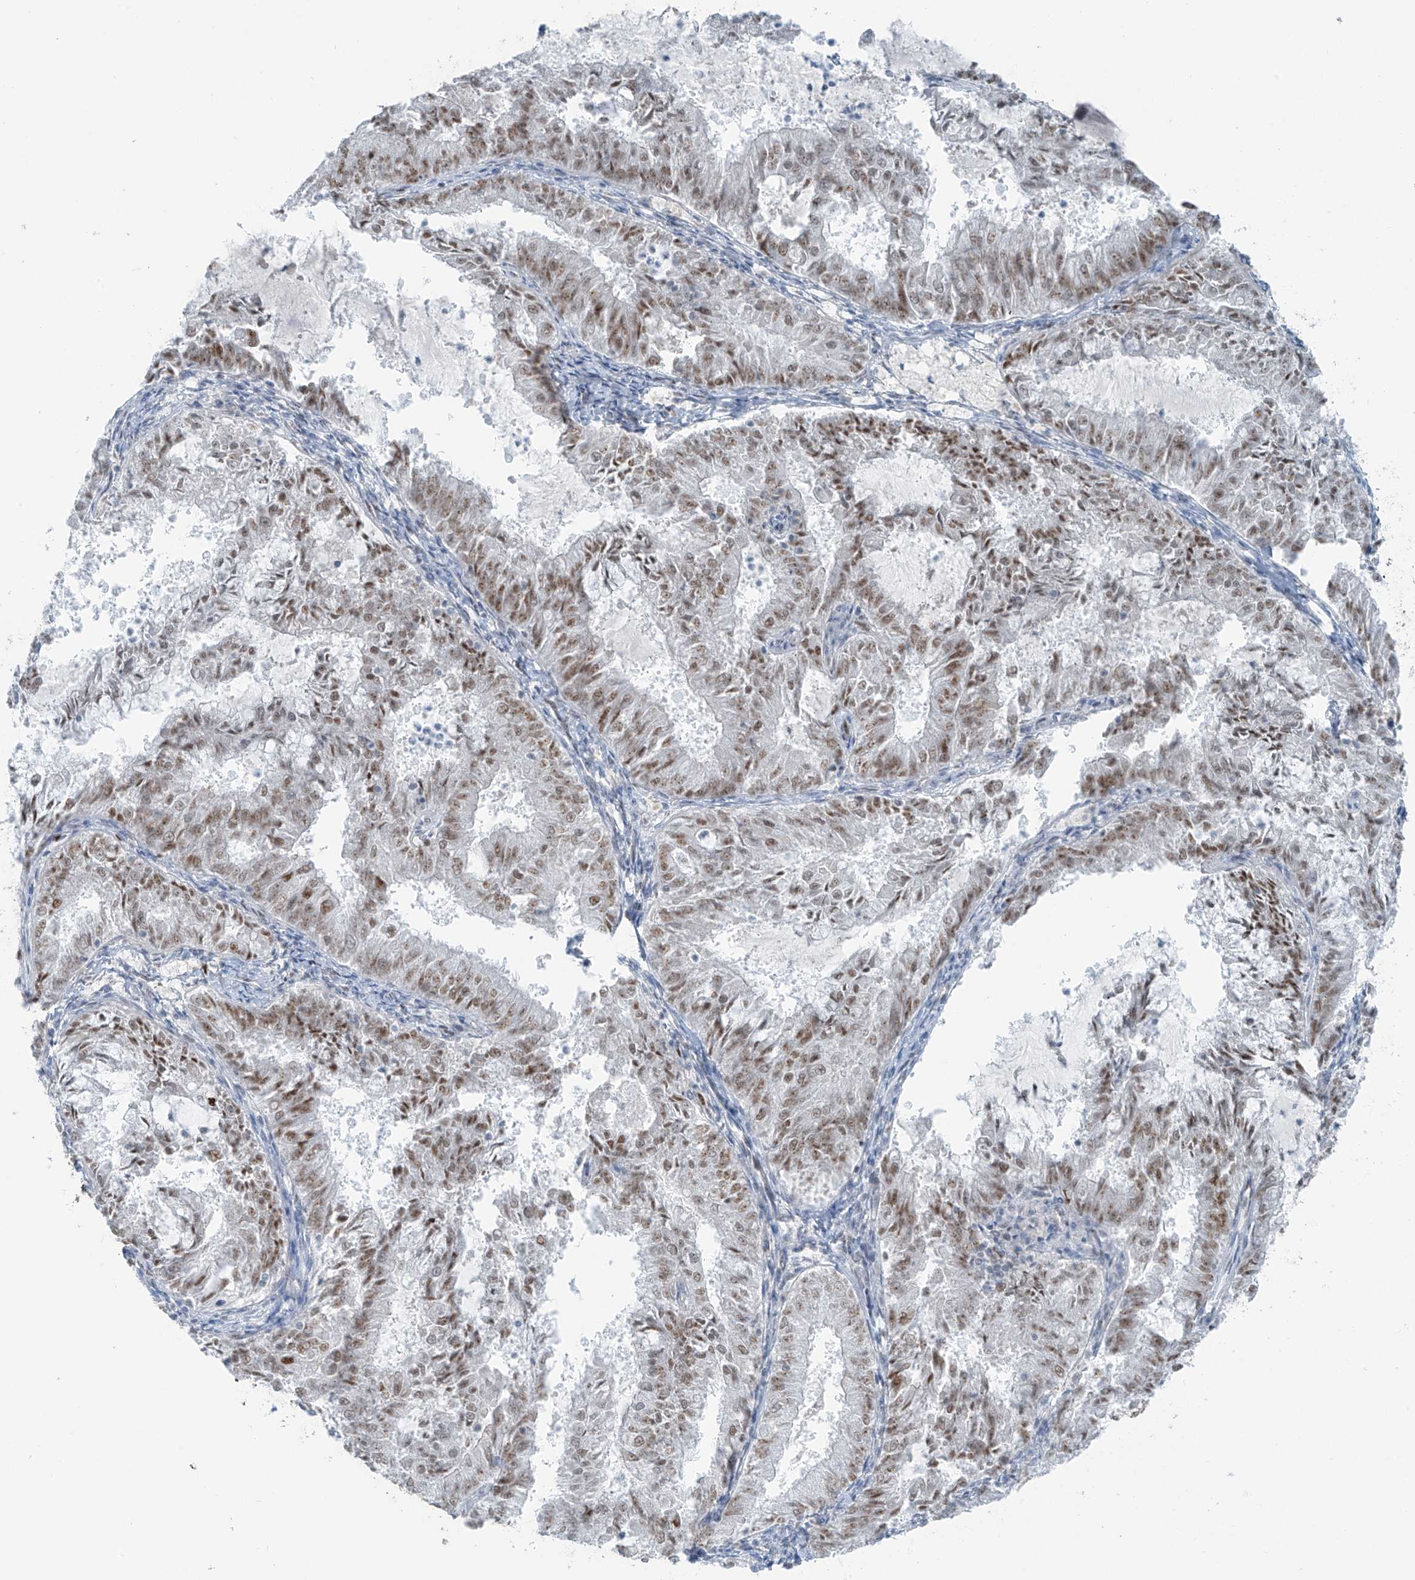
{"staining": {"intensity": "moderate", "quantity": "25%-75%", "location": "nuclear"}, "tissue": "endometrial cancer", "cell_type": "Tumor cells", "image_type": "cancer", "snomed": [{"axis": "morphology", "description": "Adenocarcinoma, NOS"}, {"axis": "topography", "description": "Endometrium"}], "caption": "Protein expression by IHC reveals moderate nuclear expression in about 25%-75% of tumor cells in endometrial adenocarcinoma. Immunohistochemistry (ihc) stains the protein of interest in brown and the nuclei are stained blue.", "gene": "WRNIP1", "patient": {"sex": "female", "age": 57}}